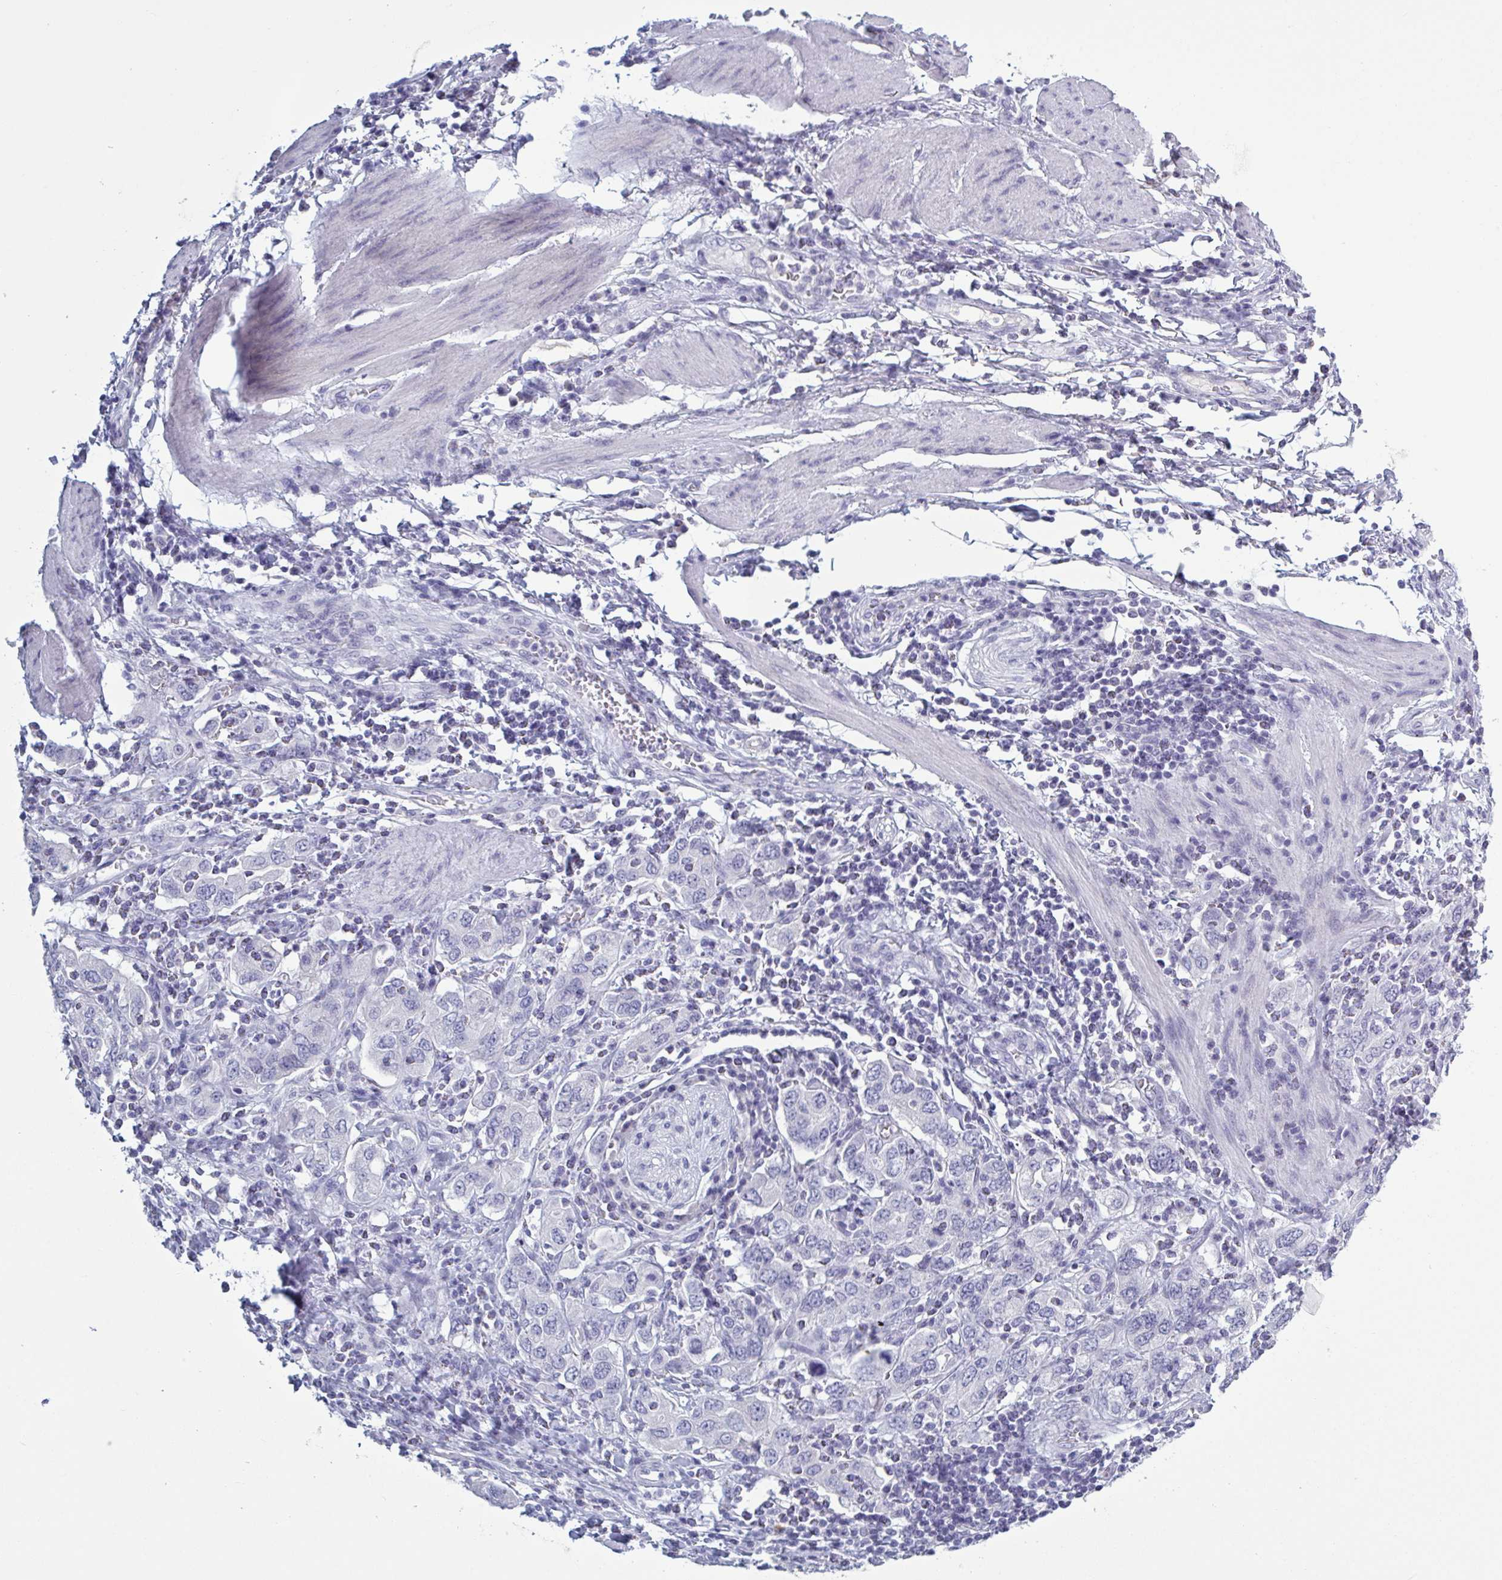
{"staining": {"intensity": "negative", "quantity": "none", "location": "none"}, "tissue": "stomach cancer", "cell_type": "Tumor cells", "image_type": "cancer", "snomed": [{"axis": "morphology", "description": "Adenocarcinoma, NOS"}, {"axis": "topography", "description": "Stomach, upper"}, {"axis": "topography", "description": "Stomach"}], "caption": "High magnification brightfield microscopy of stomach cancer stained with DAB (brown) and counterstained with hematoxylin (blue): tumor cells show no significant positivity. (DAB IHC with hematoxylin counter stain).", "gene": "NDUFC2", "patient": {"sex": "male", "age": 62}}